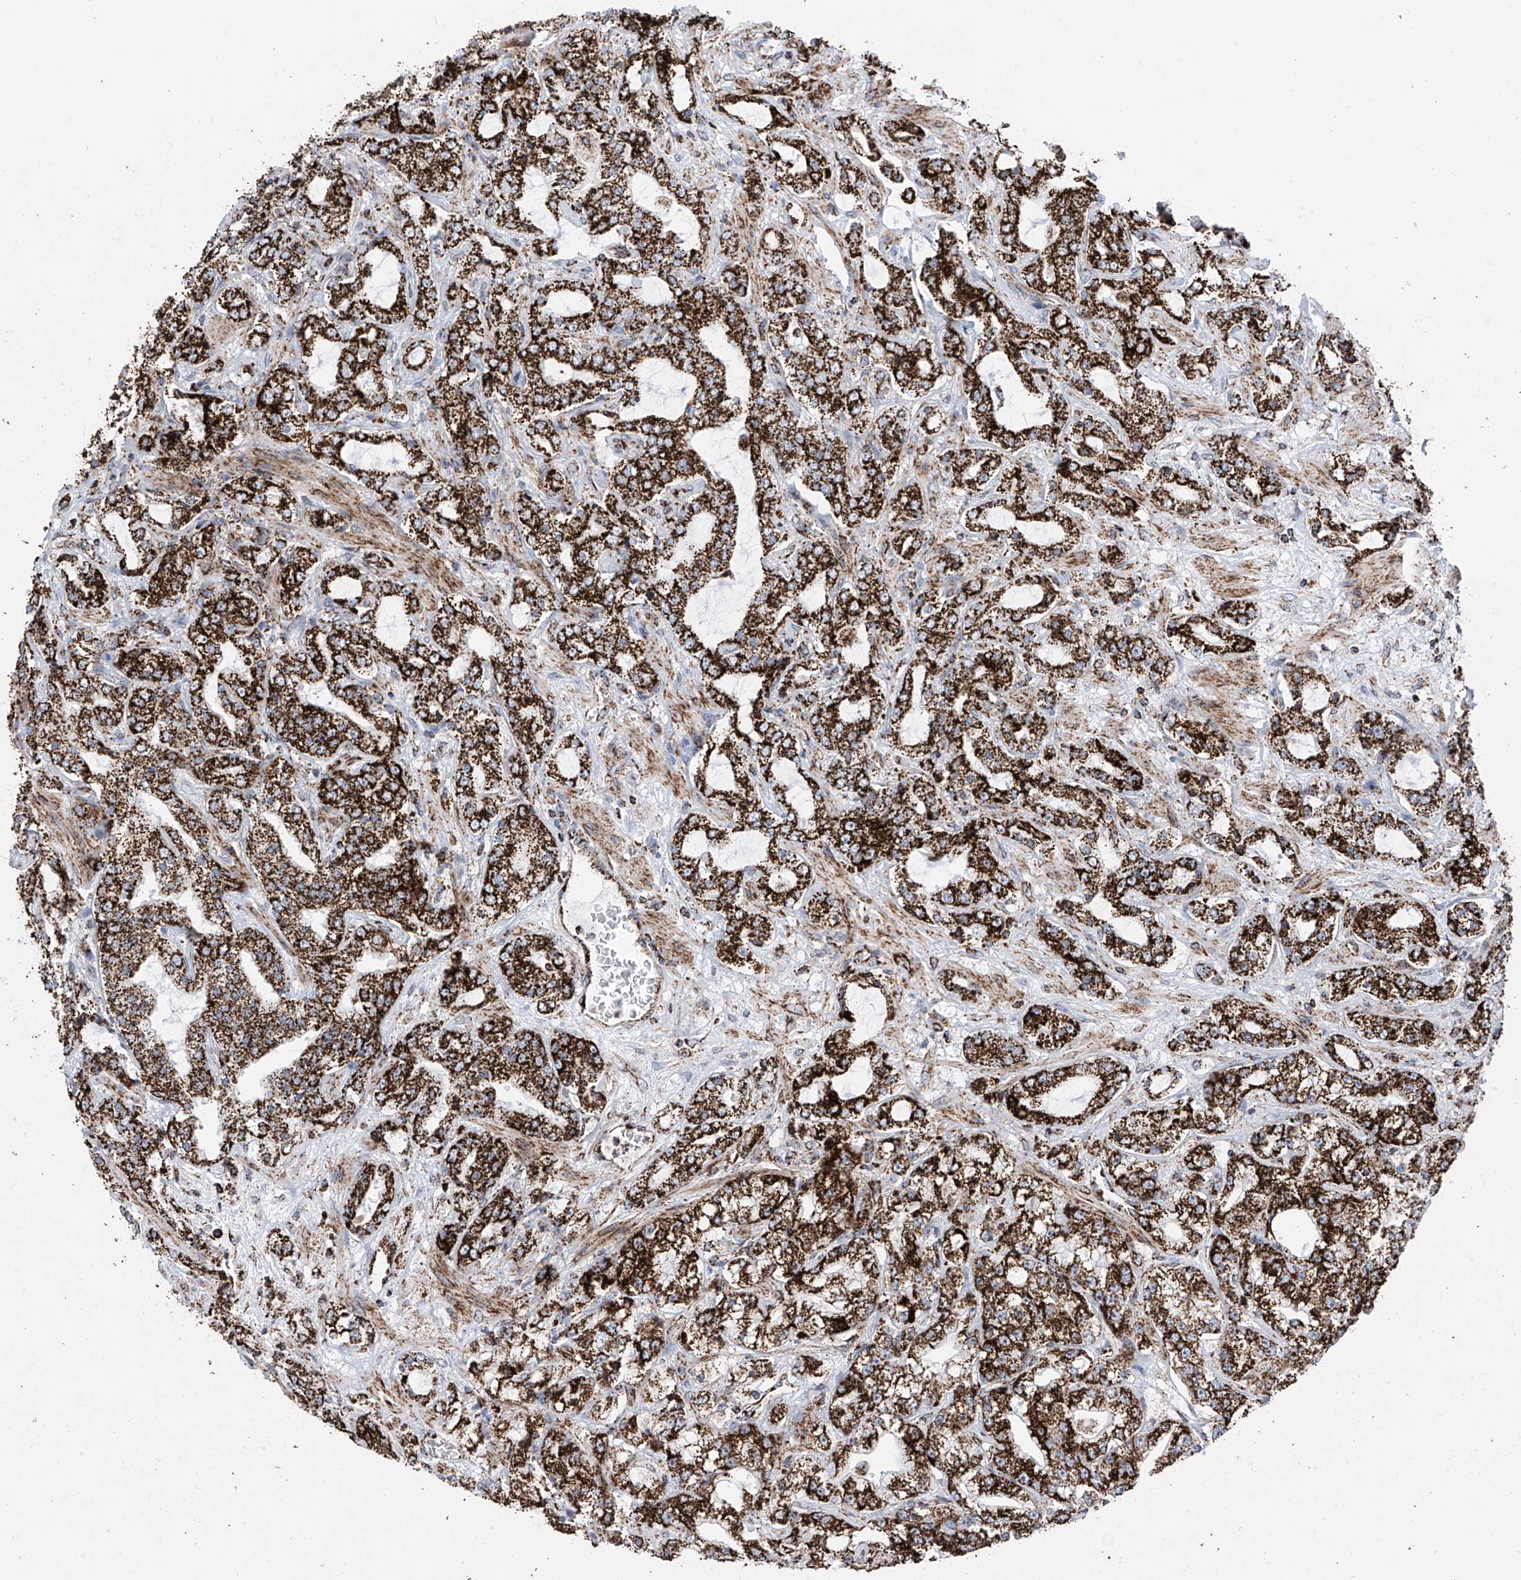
{"staining": {"intensity": "strong", "quantity": ">75%", "location": "cytoplasmic/membranous"}, "tissue": "prostate cancer", "cell_type": "Tumor cells", "image_type": "cancer", "snomed": [{"axis": "morphology", "description": "Adenocarcinoma, High grade"}, {"axis": "topography", "description": "Prostate"}], "caption": "Strong cytoplasmic/membranous staining is identified in about >75% of tumor cells in high-grade adenocarcinoma (prostate). The protein is stained brown, and the nuclei are stained in blue (DAB (3,3'-diaminobenzidine) IHC with brightfield microscopy, high magnification).", "gene": "COX5B", "patient": {"sex": "male", "age": 64}}